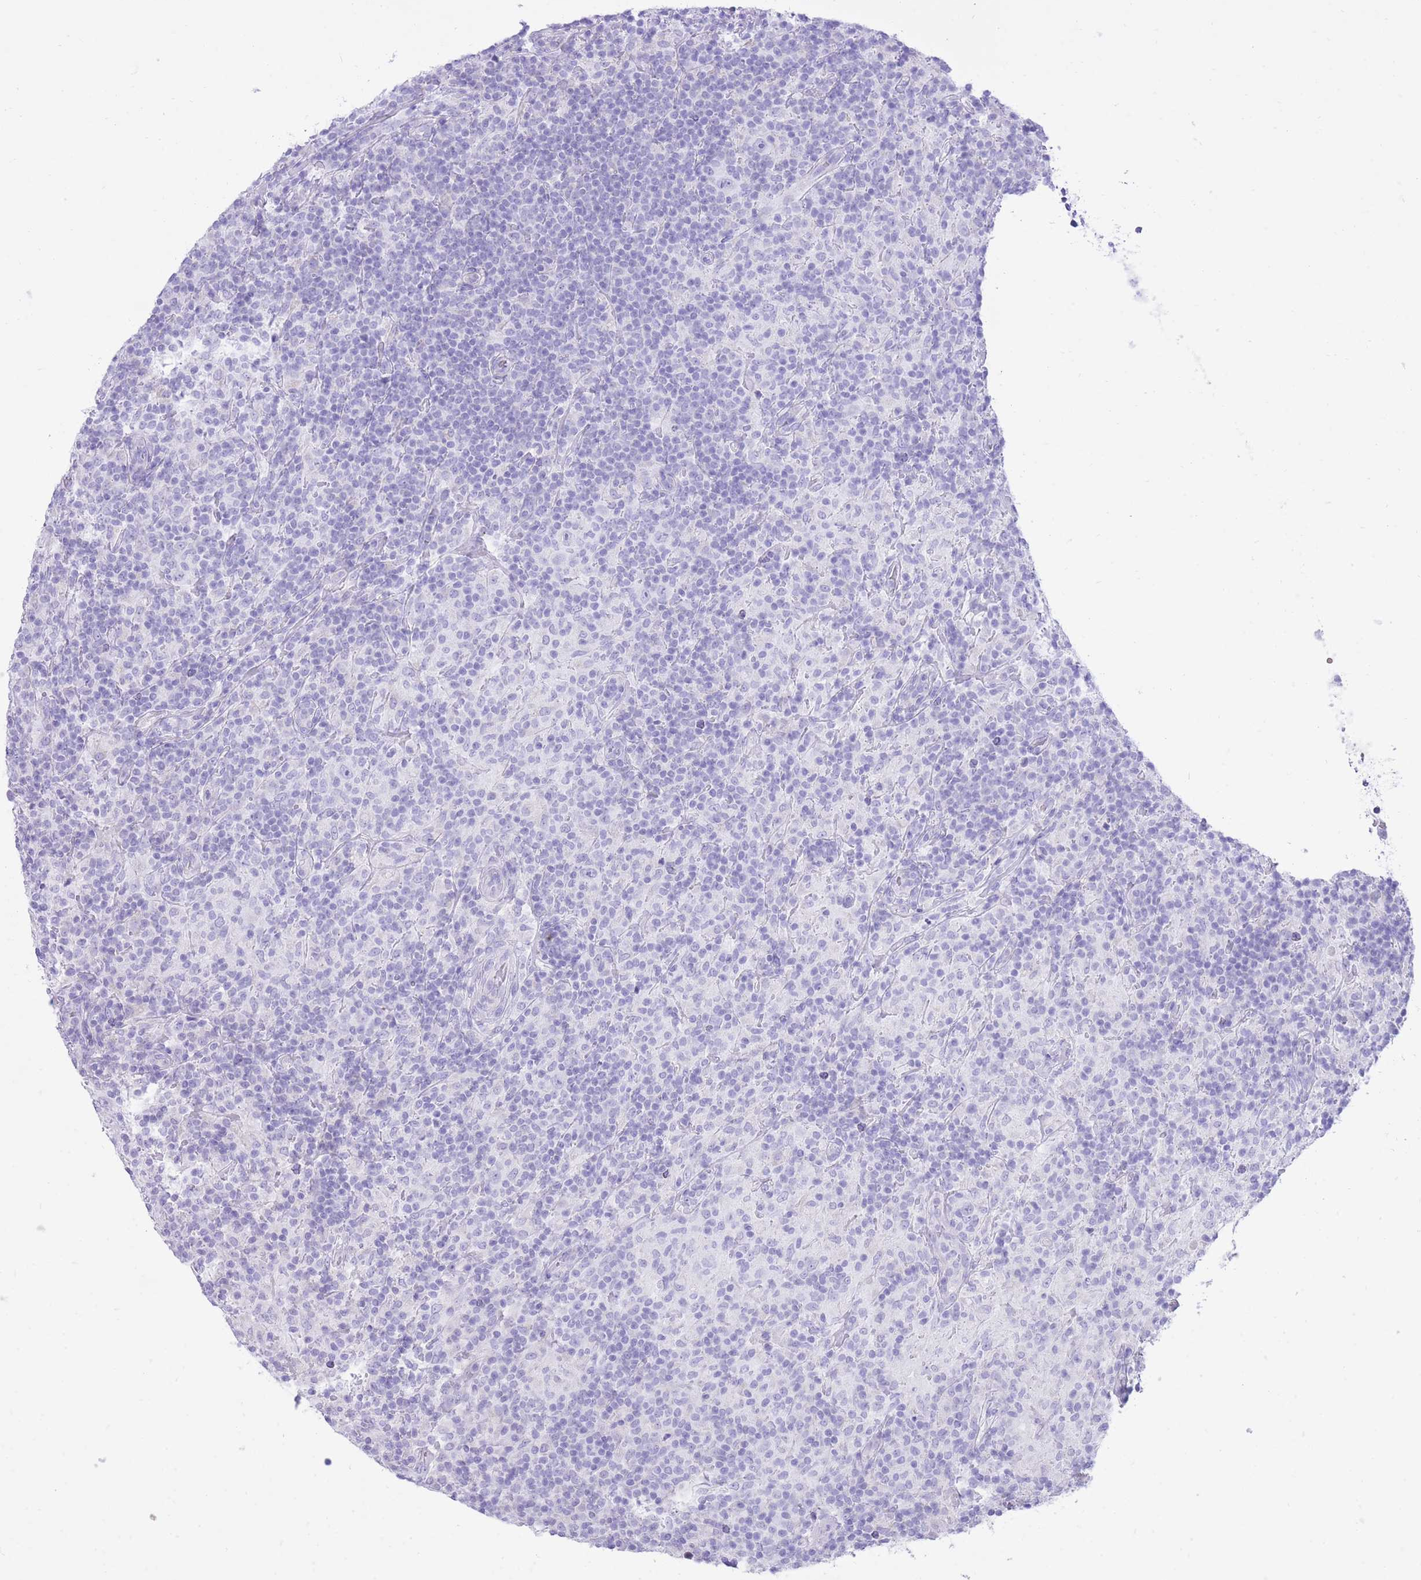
{"staining": {"intensity": "negative", "quantity": "none", "location": "none"}, "tissue": "lymphoma", "cell_type": "Tumor cells", "image_type": "cancer", "snomed": [{"axis": "morphology", "description": "Hodgkin's disease, NOS"}, {"axis": "topography", "description": "Lymph node"}], "caption": "Immunohistochemical staining of lymphoma shows no significant expression in tumor cells. (Brightfield microscopy of DAB immunohistochemistry at high magnification).", "gene": "SLC4A4", "patient": {"sex": "male", "age": 70}}